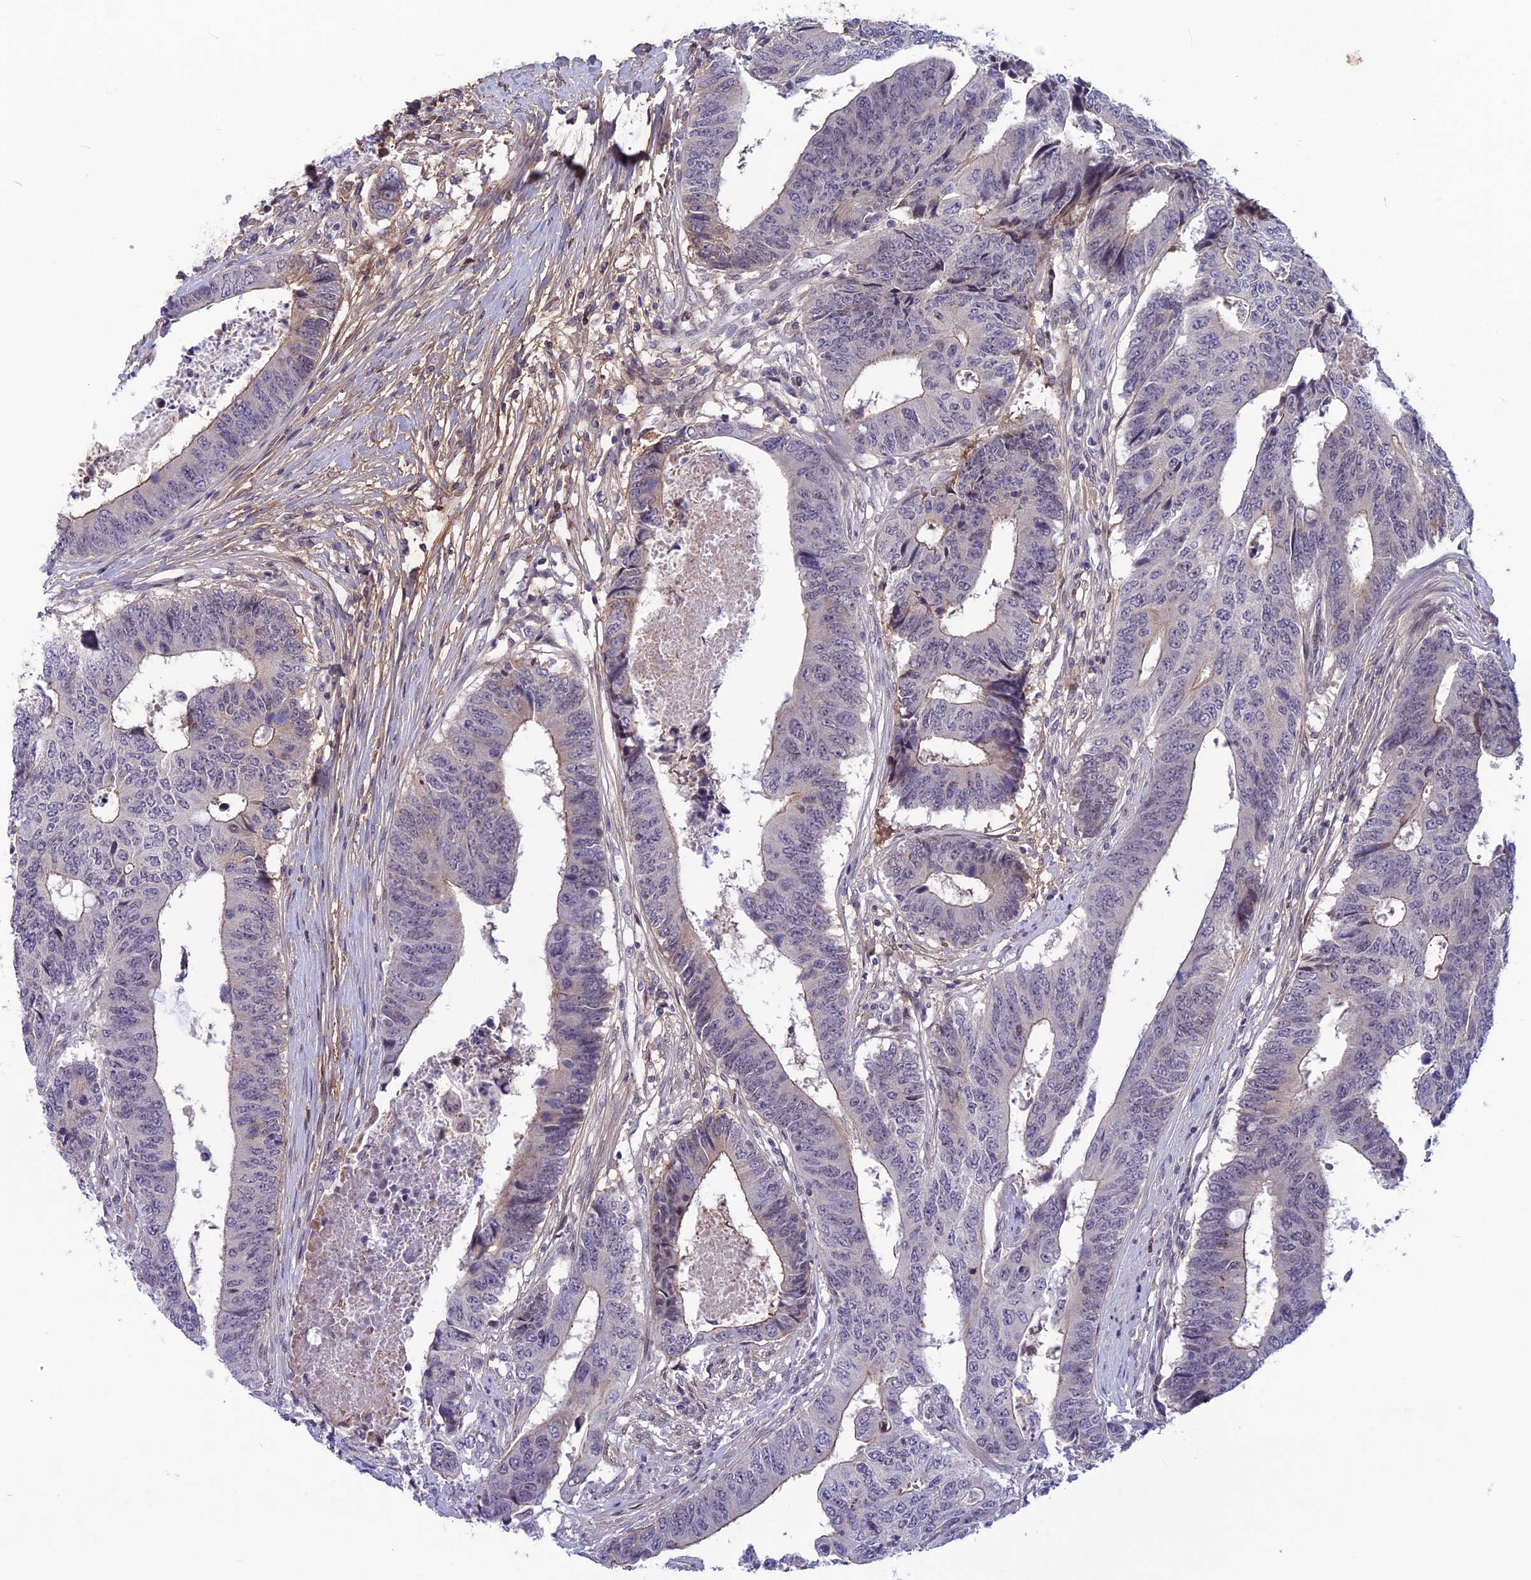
{"staining": {"intensity": "moderate", "quantity": "<25%", "location": "cytoplasmic/membranous"}, "tissue": "colorectal cancer", "cell_type": "Tumor cells", "image_type": "cancer", "snomed": [{"axis": "morphology", "description": "Adenocarcinoma, NOS"}, {"axis": "topography", "description": "Rectum"}], "caption": "Tumor cells demonstrate low levels of moderate cytoplasmic/membranous expression in about <25% of cells in colorectal adenocarcinoma.", "gene": "FKBPL", "patient": {"sex": "male", "age": 84}}